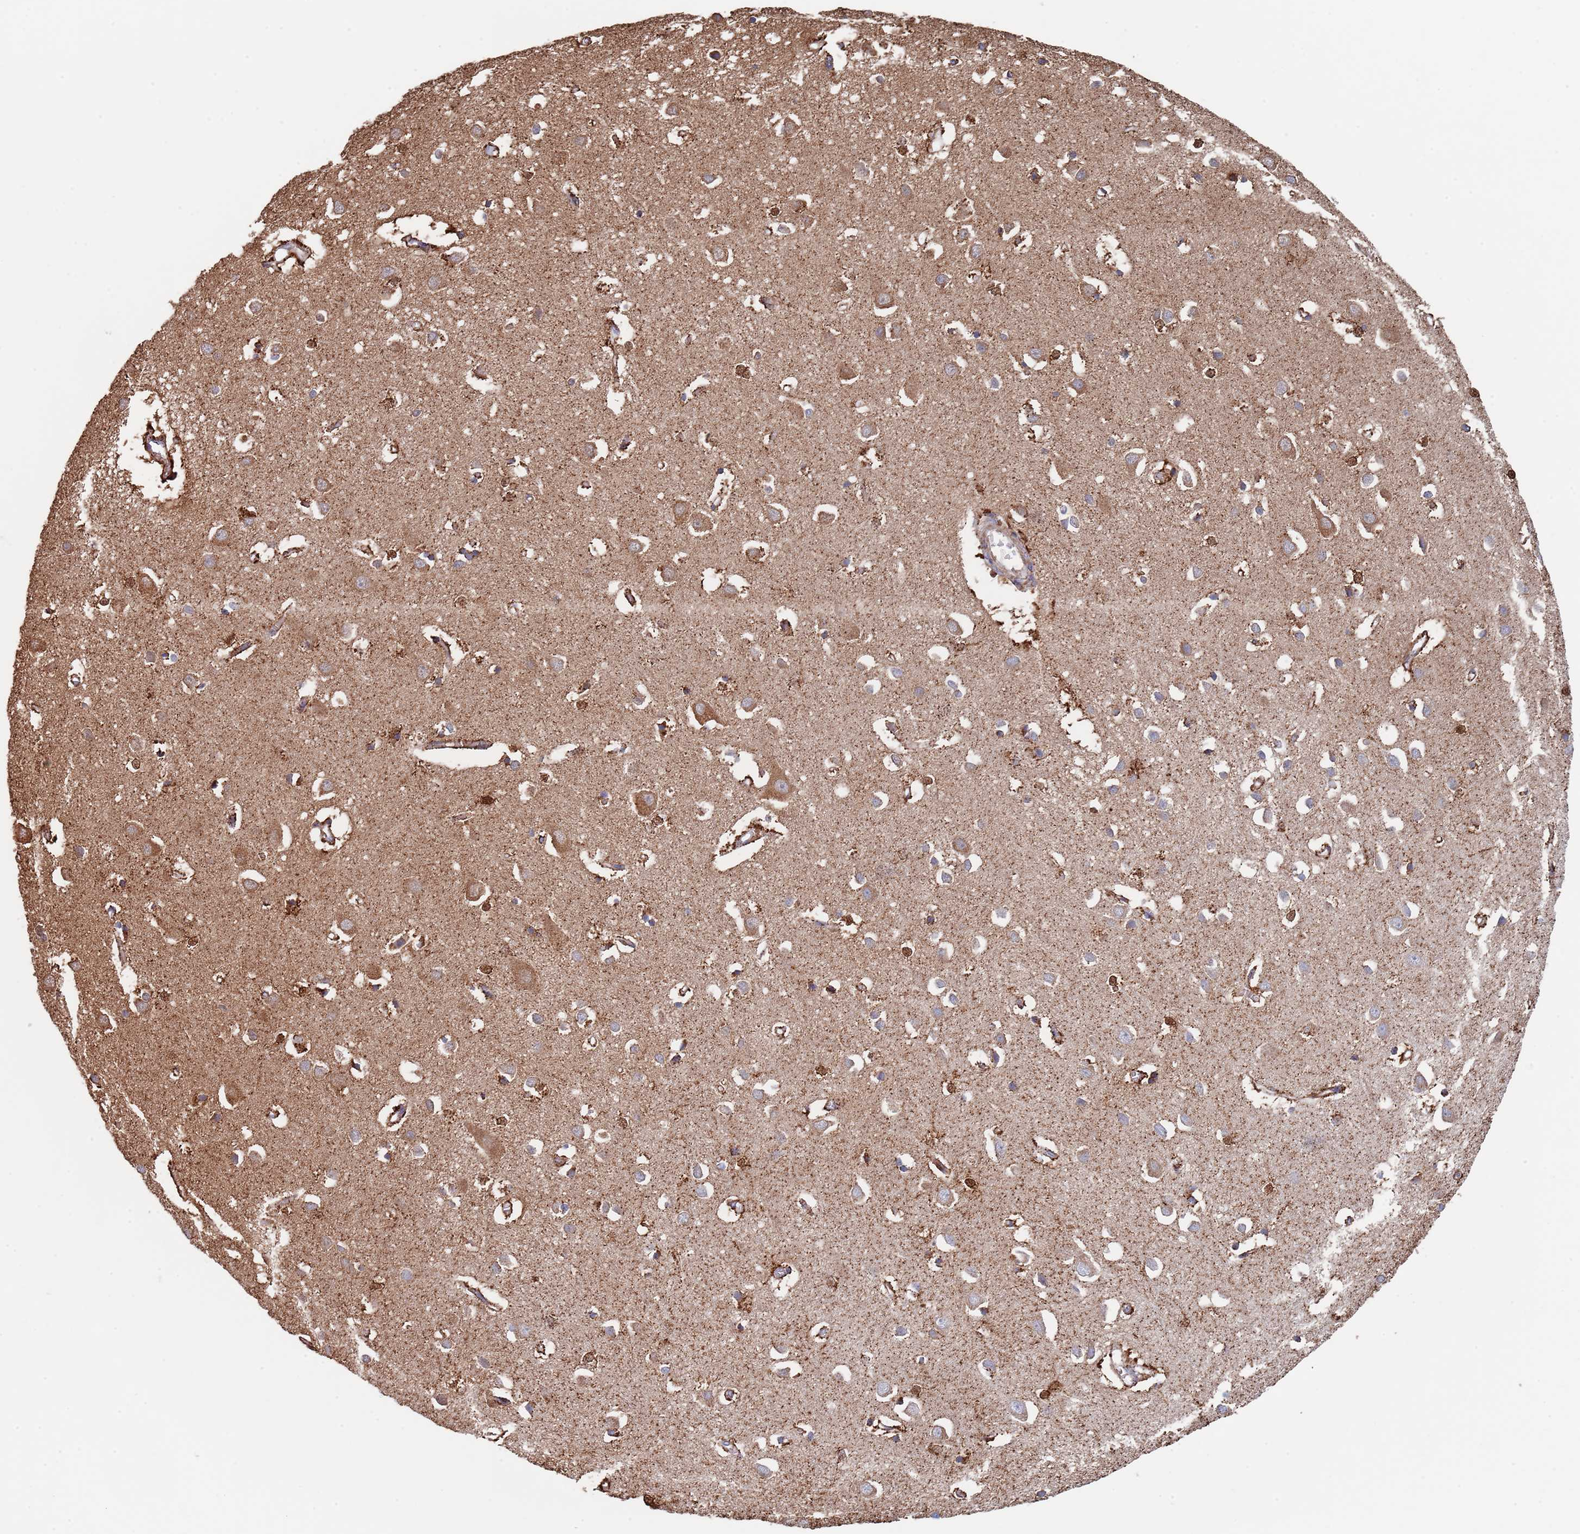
{"staining": {"intensity": "moderate", "quantity": ">75%", "location": "cytoplasmic/membranous"}, "tissue": "cerebral cortex", "cell_type": "Endothelial cells", "image_type": "normal", "snomed": [{"axis": "morphology", "description": "Normal tissue, NOS"}, {"axis": "topography", "description": "Cerebral cortex"}], "caption": "Immunohistochemical staining of normal cerebral cortex reveals >75% levels of moderate cytoplasmic/membranous protein staining in about >75% of endothelial cells.", "gene": "PGP", "patient": {"sex": "female", "age": 64}}